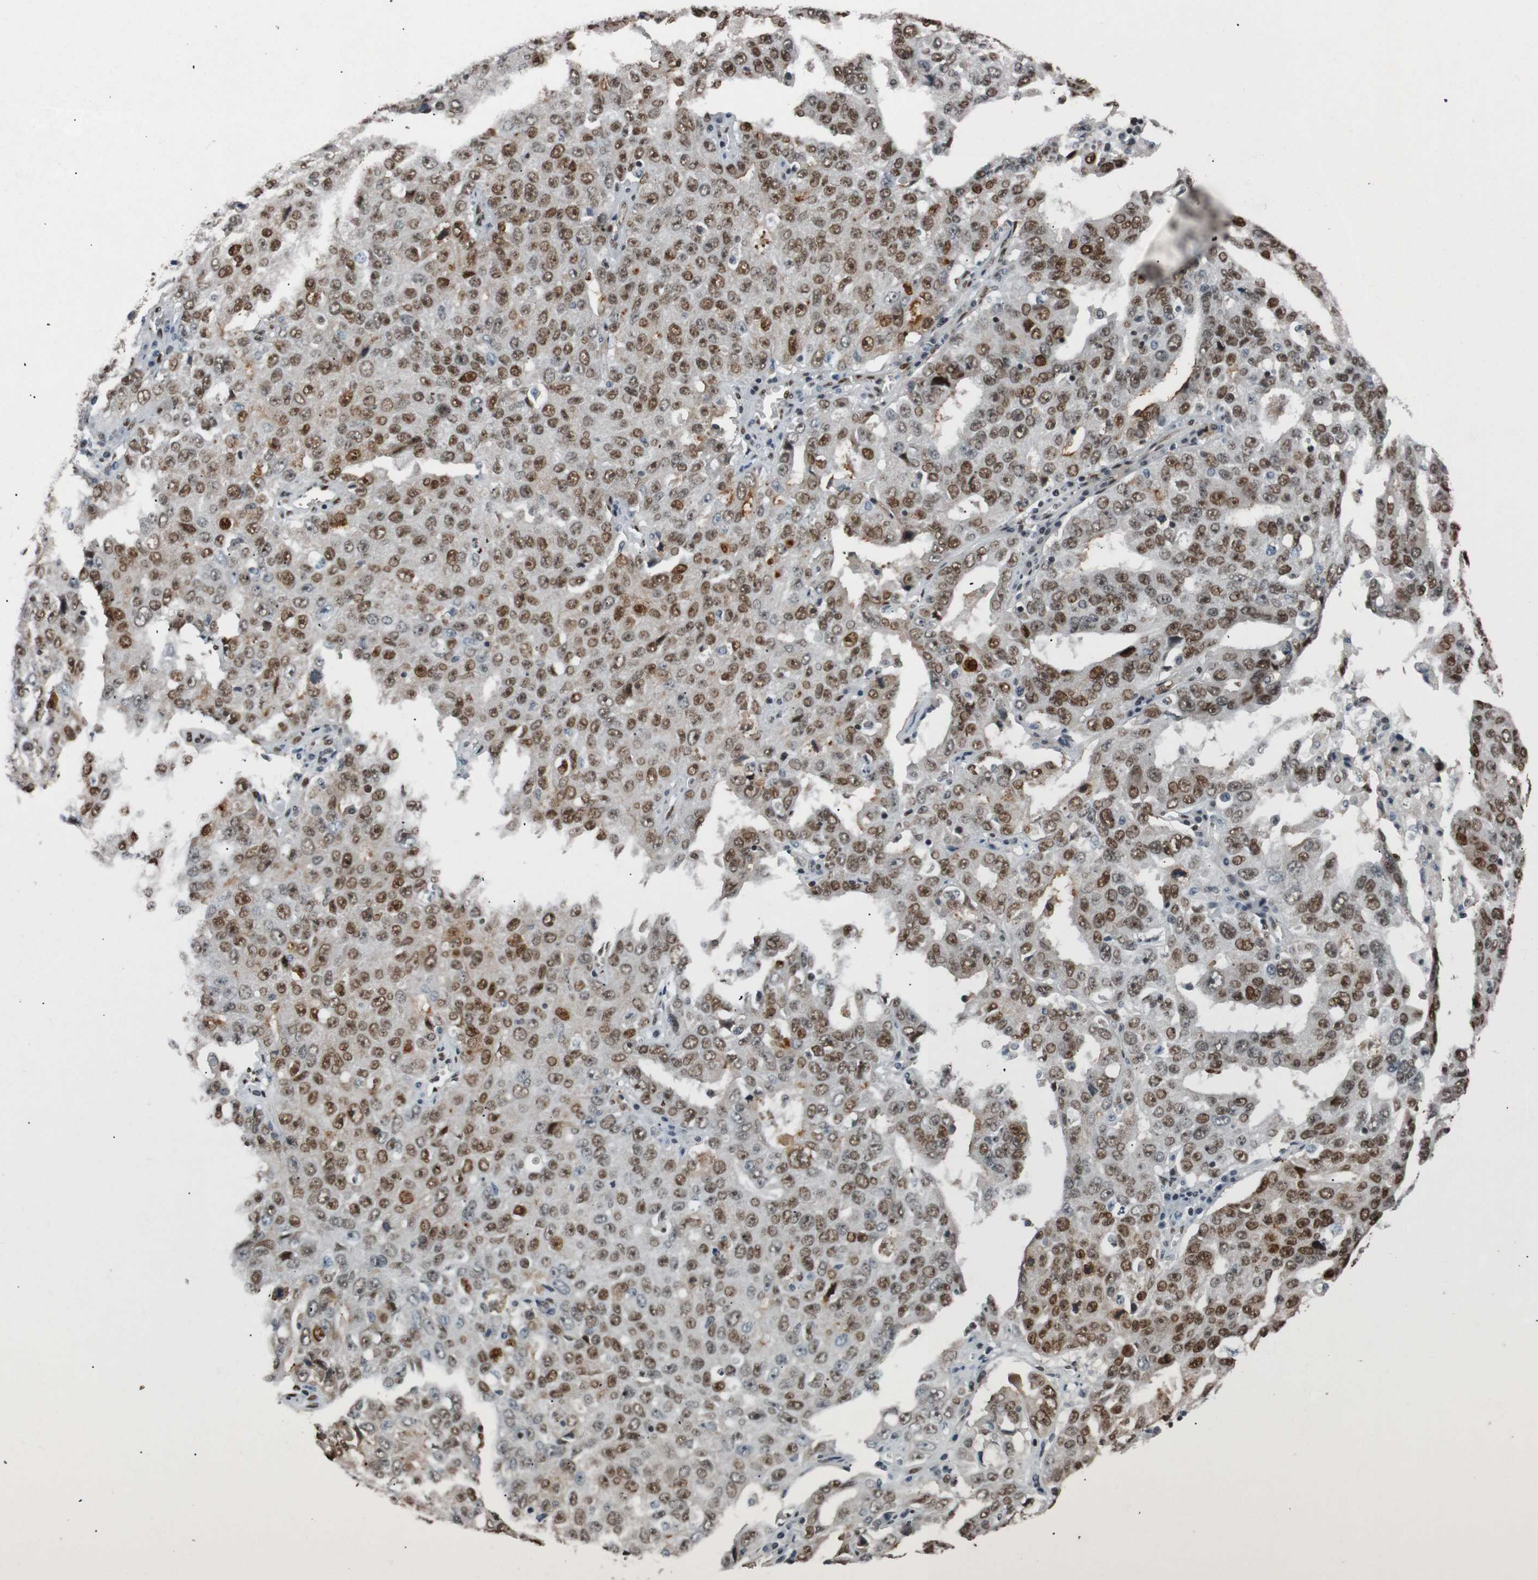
{"staining": {"intensity": "strong", "quantity": "25%-75%", "location": "nuclear"}, "tissue": "ovarian cancer", "cell_type": "Tumor cells", "image_type": "cancer", "snomed": [{"axis": "morphology", "description": "Carcinoma, endometroid"}, {"axis": "topography", "description": "Ovary"}], "caption": "Endometroid carcinoma (ovarian) tissue demonstrates strong nuclear staining in approximately 25%-75% of tumor cells The protein is shown in brown color, while the nuclei are stained blue.", "gene": "HEXIM1", "patient": {"sex": "female", "age": 62}}